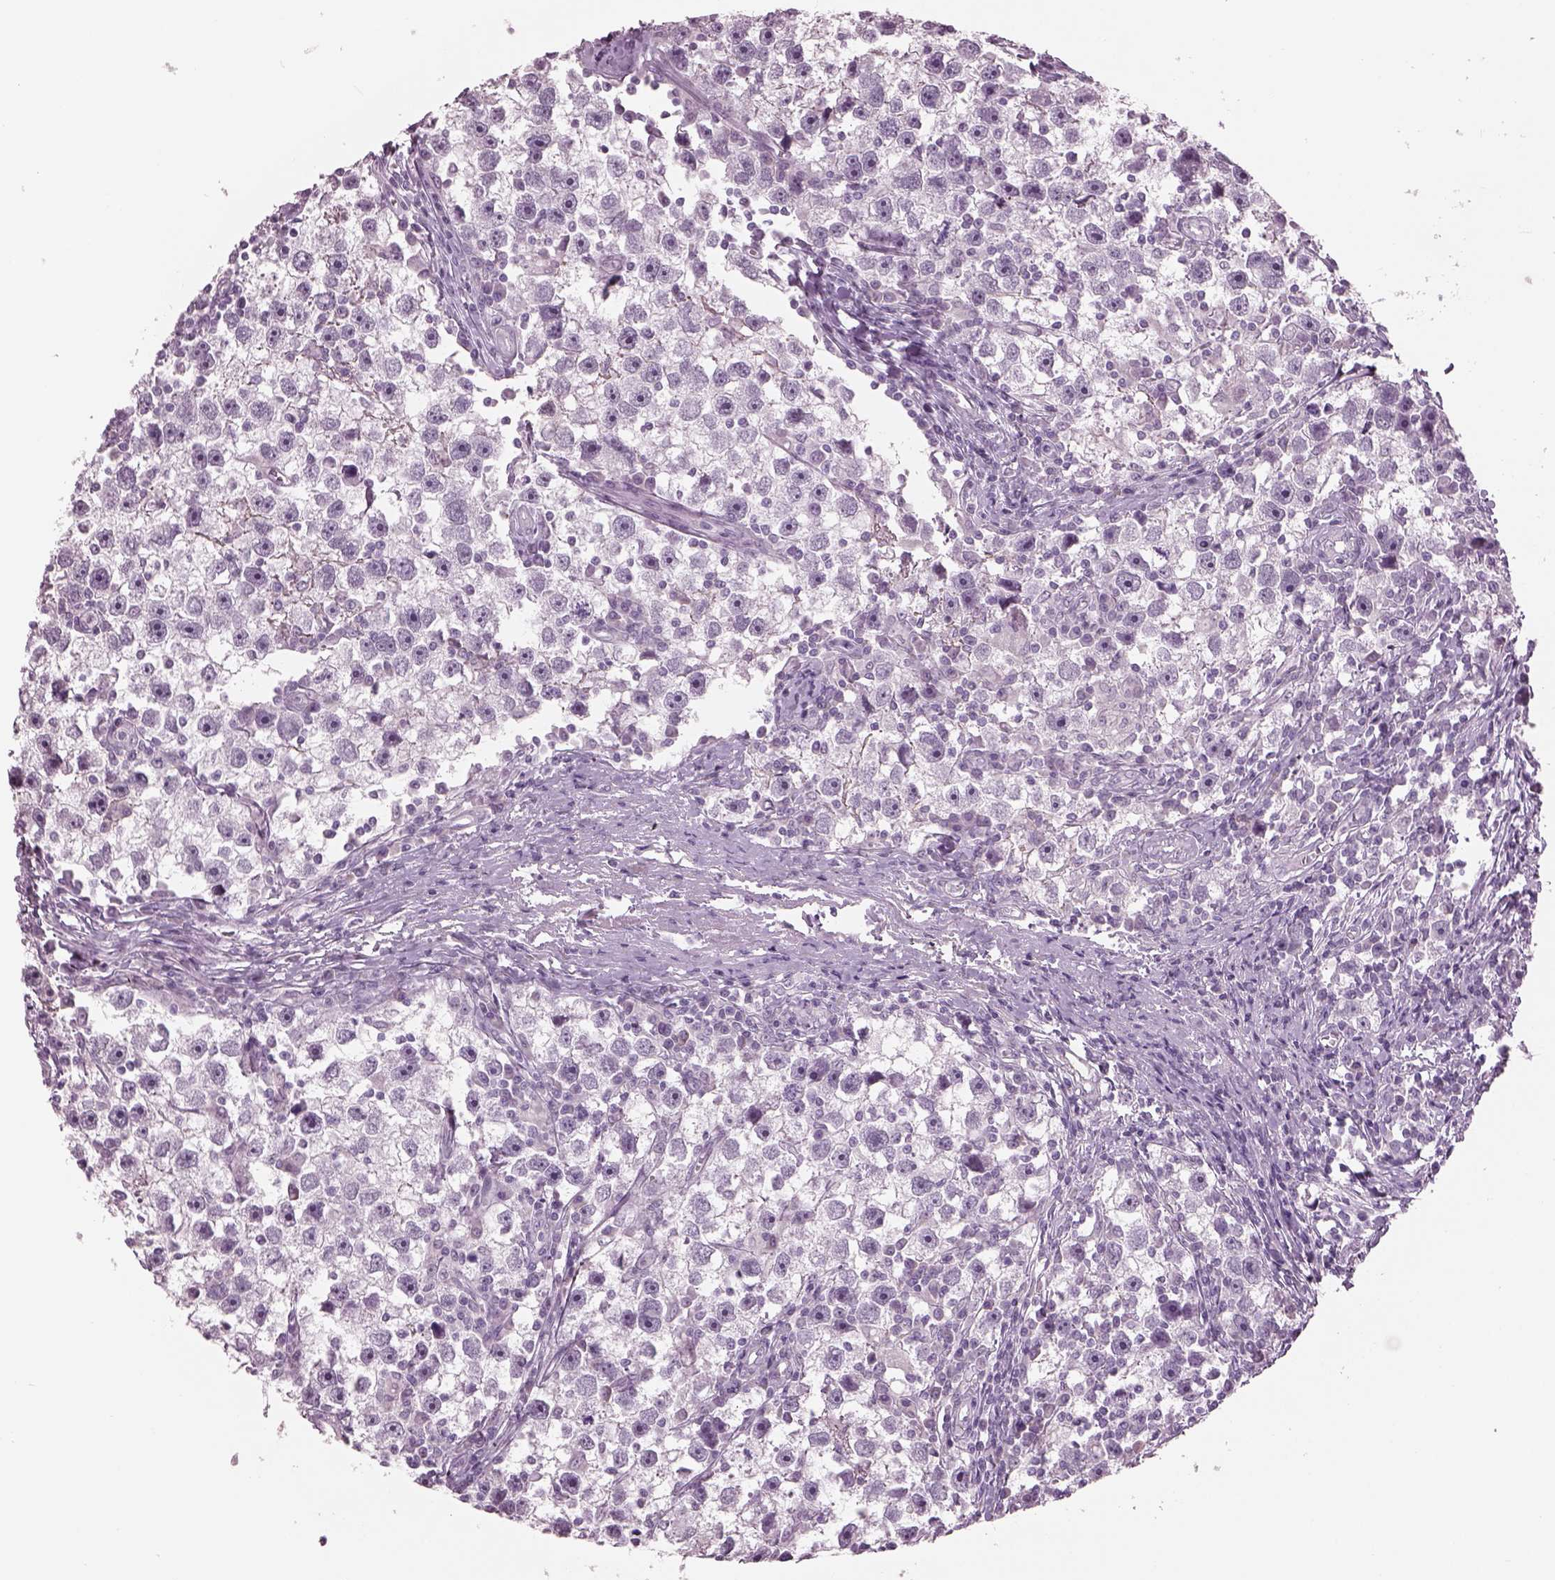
{"staining": {"intensity": "negative", "quantity": "none", "location": "none"}, "tissue": "testis cancer", "cell_type": "Tumor cells", "image_type": "cancer", "snomed": [{"axis": "morphology", "description": "Seminoma, NOS"}, {"axis": "topography", "description": "Testis"}], "caption": "Tumor cells show no significant protein expression in testis cancer. (DAB immunohistochemistry (IHC) with hematoxylin counter stain).", "gene": "CYLC1", "patient": {"sex": "male", "age": 30}}